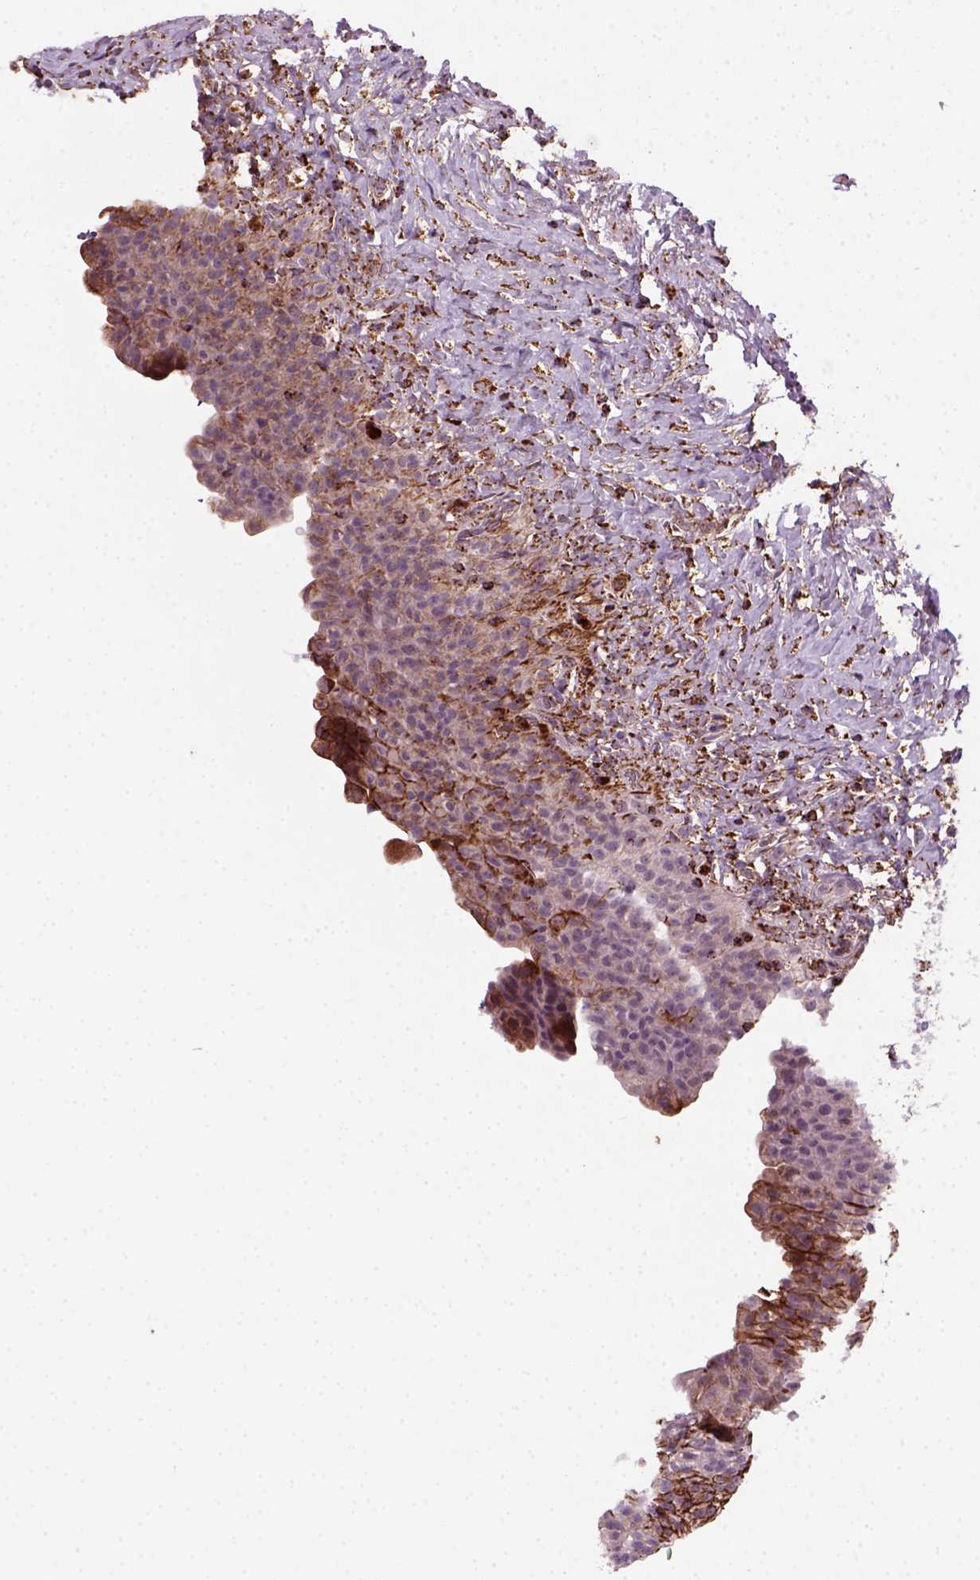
{"staining": {"intensity": "moderate", "quantity": ">75%", "location": "cytoplasmic/membranous"}, "tissue": "urinary bladder", "cell_type": "Urothelial cells", "image_type": "normal", "snomed": [{"axis": "morphology", "description": "Normal tissue, NOS"}, {"axis": "topography", "description": "Urinary bladder"}, {"axis": "topography", "description": "Prostate"}], "caption": "A high-resolution histopathology image shows immunohistochemistry staining of unremarkable urinary bladder, which reveals moderate cytoplasmic/membranous staining in about >75% of urothelial cells. The staining was performed using DAB to visualize the protein expression in brown, while the nuclei were stained in blue with hematoxylin (Magnification: 20x).", "gene": "NUDT16L1", "patient": {"sex": "male", "age": 76}}